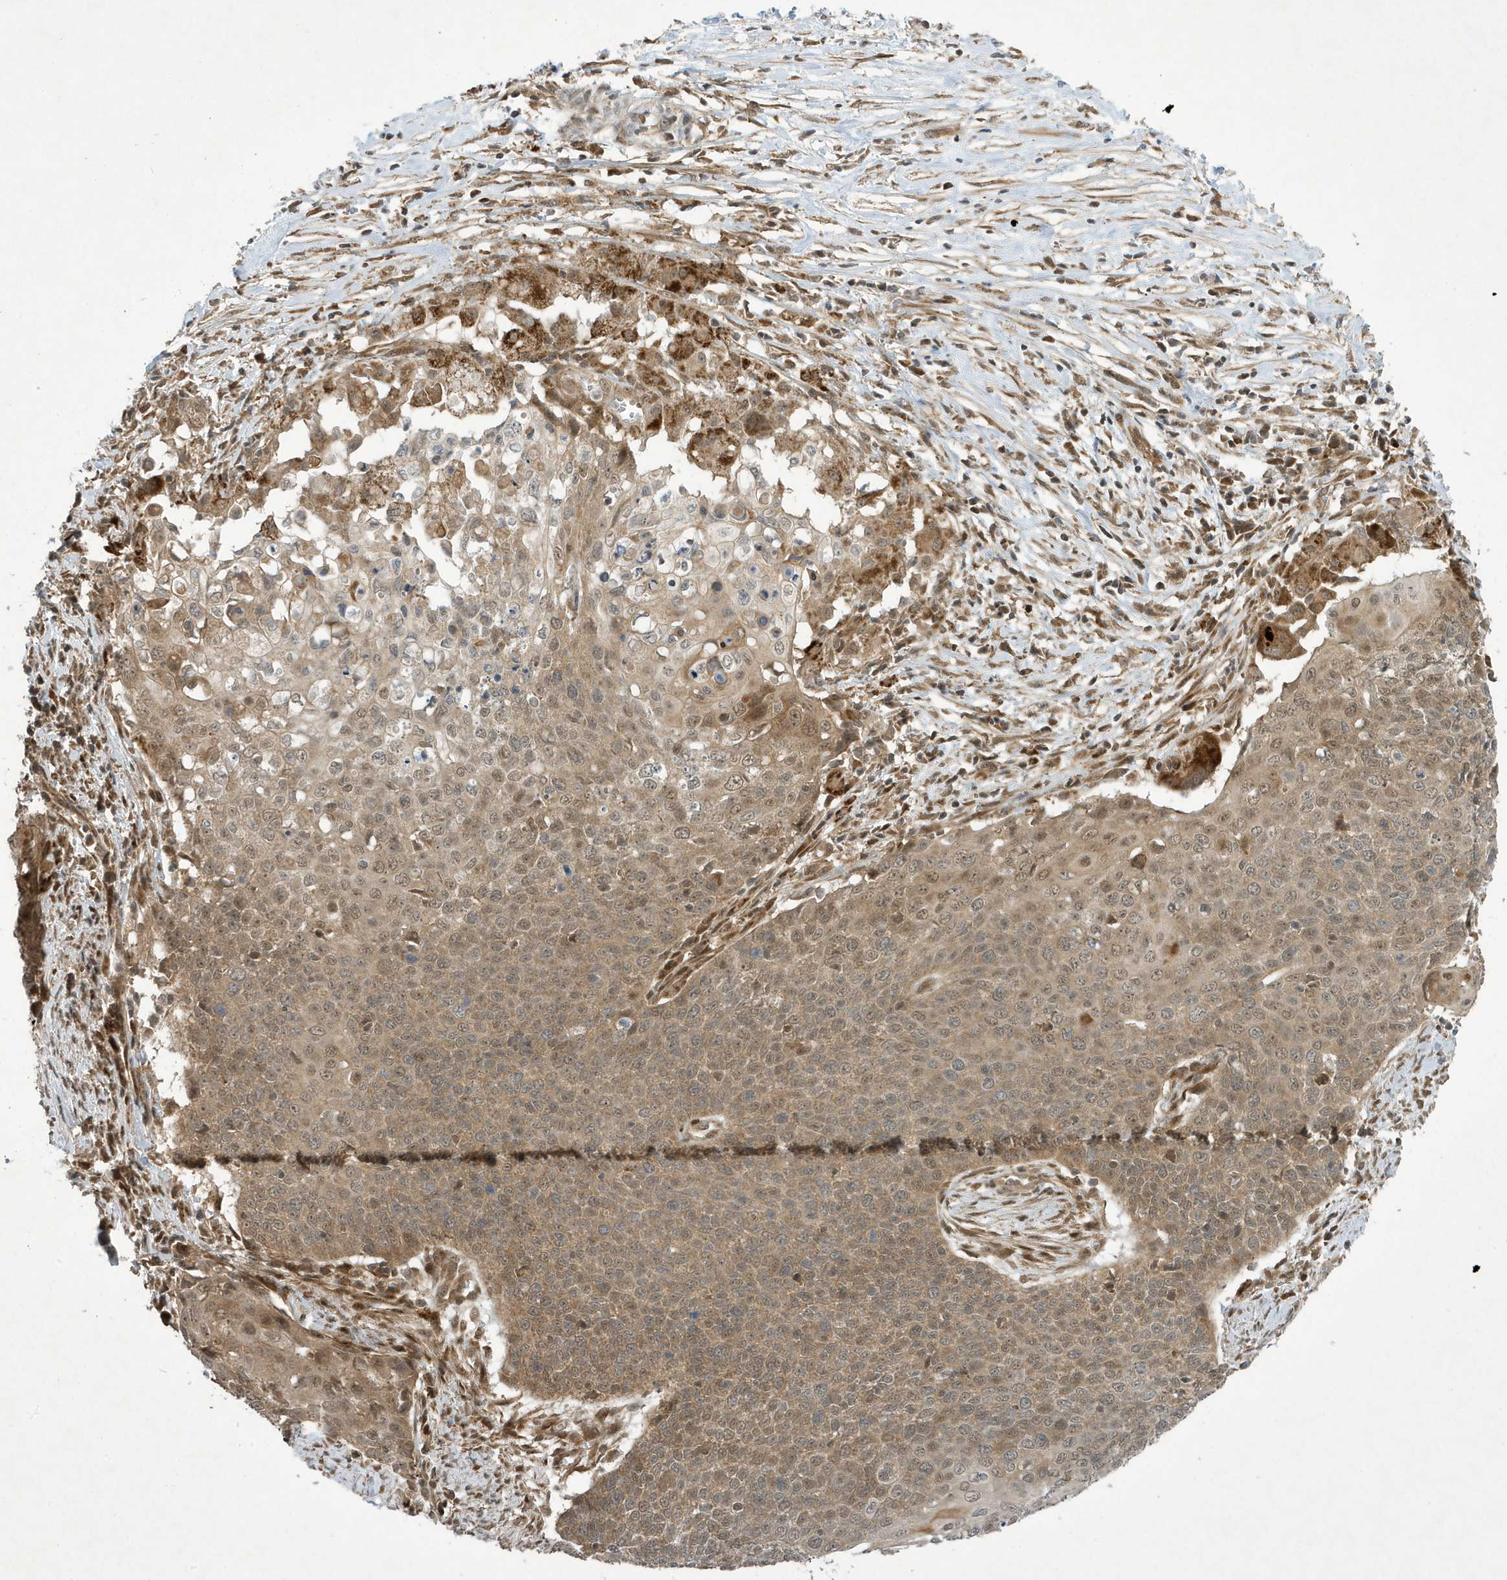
{"staining": {"intensity": "moderate", "quantity": ">75%", "location": "cytoplasmic/membranous,nuclear"}, "tissue": "cervical cancer", "cell_type": "Tumor cells", "image_type": "cancer", "snomed": [{"axis": "morphology", "description": "Squamous cell carcinoma, NOS"}, {"axis": "topography", "description": "Cervix"}], "caption": "Immunohistochemical staining of cervical squamous cell carcinoma reveals medium levels of moderate cytoplasmic/membranous and nuclear protein positivity in approximately >75% of tumor cells. Nuclei are stained in blue.", "gene": "NCOA7", "patient": {"sex": "female", "age": 39}}